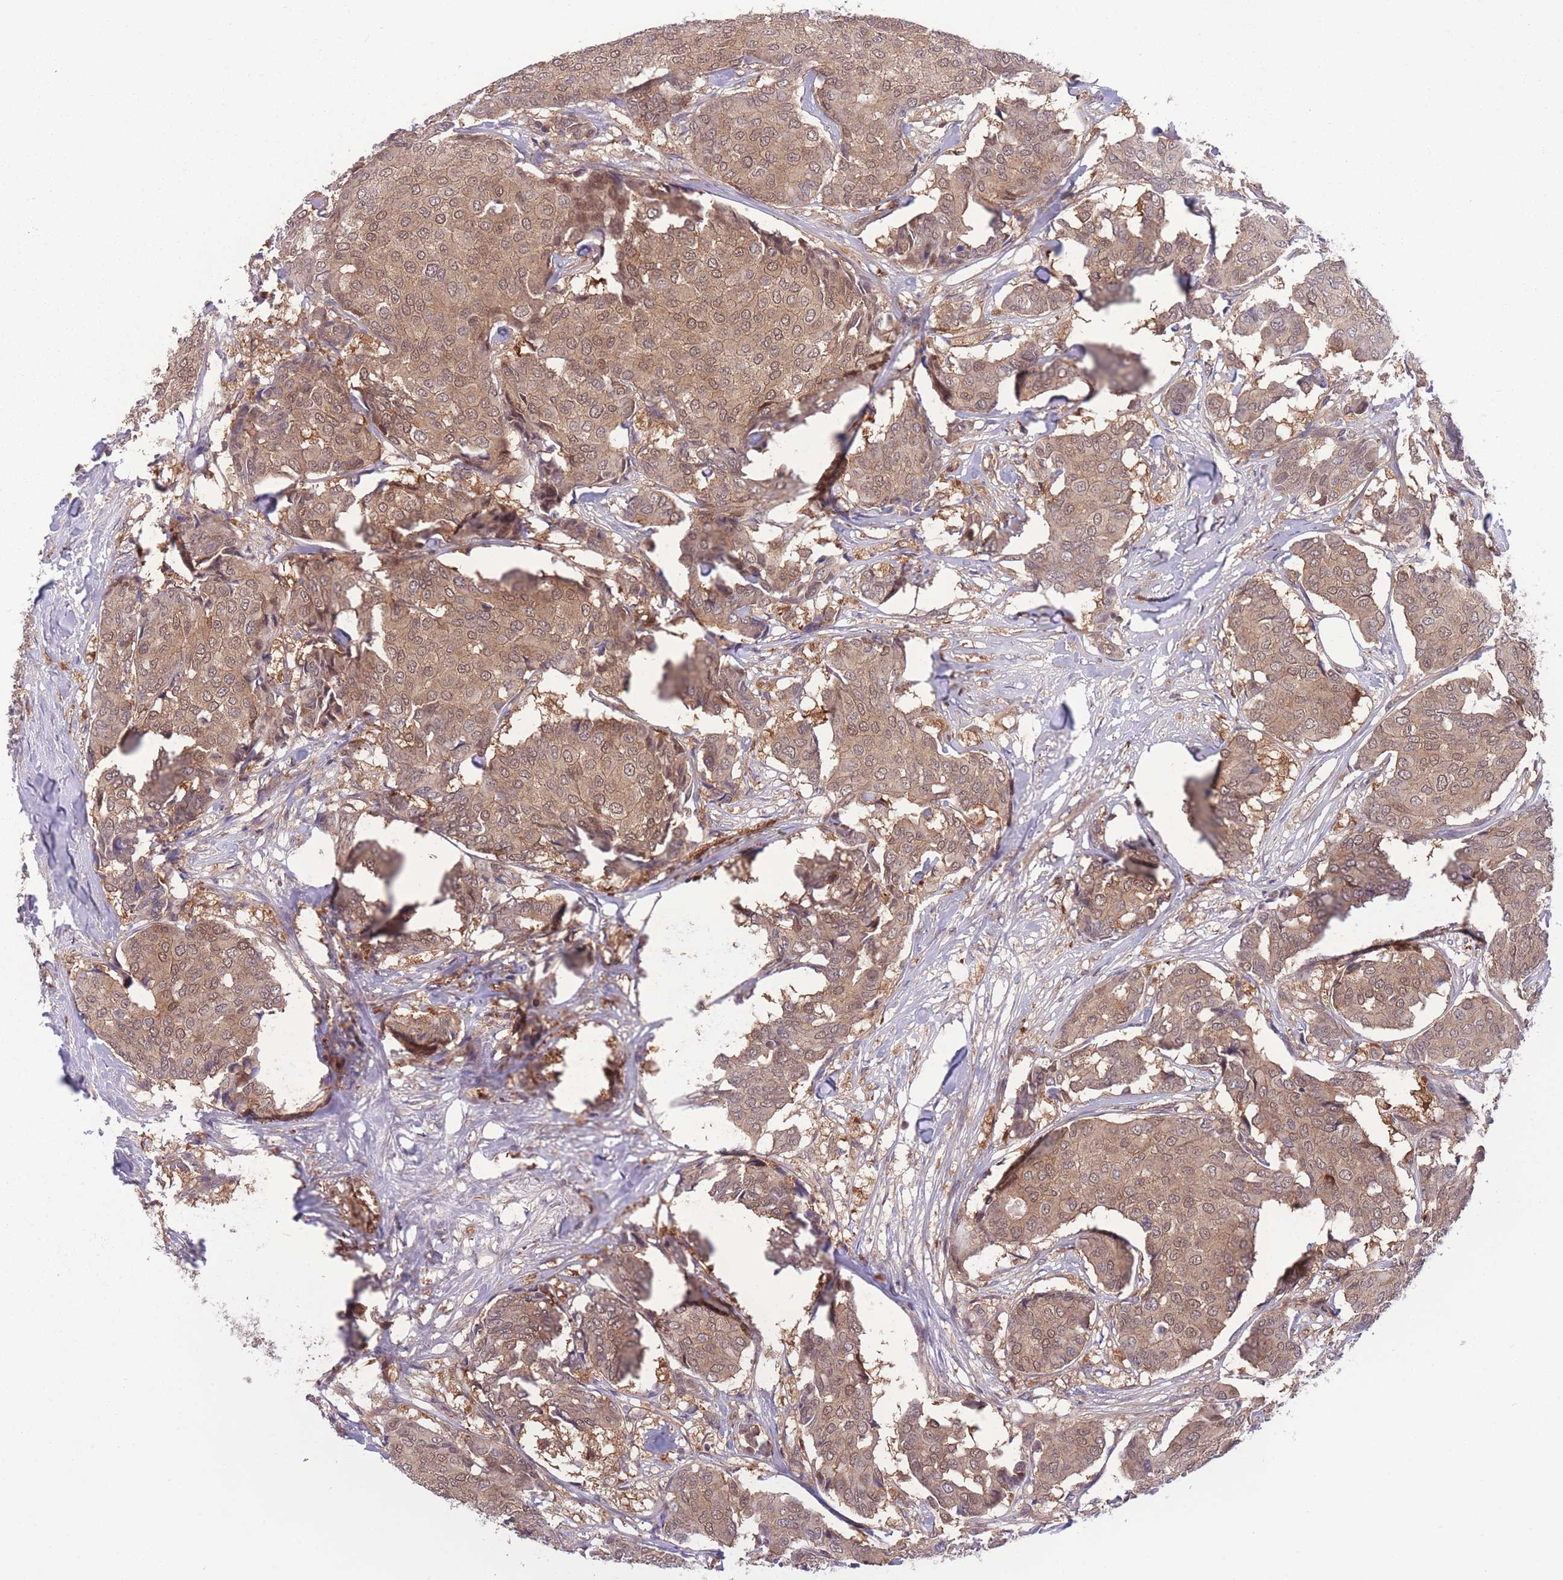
{"staining": {"intensity": "moderate", "quantity": ">75%", "location": "cytoplasmic/membranous"}, "tissue": "breast cancer", "cell_type": "Tumor cells", "image_type": "cancer", "snomed": [{"axis": "morphology", "description": "Duct carcinoma"}, {"axis": "topography", "description": "Breast"}], "caption": "Moderate cytoplasmic/membranous positivity is identified in approximately >75% of tumor cells in breast cancer (invasive ductal carcinoma).", "gene": "UBE2N", "patient": {"sex": "female", "age": 75}}